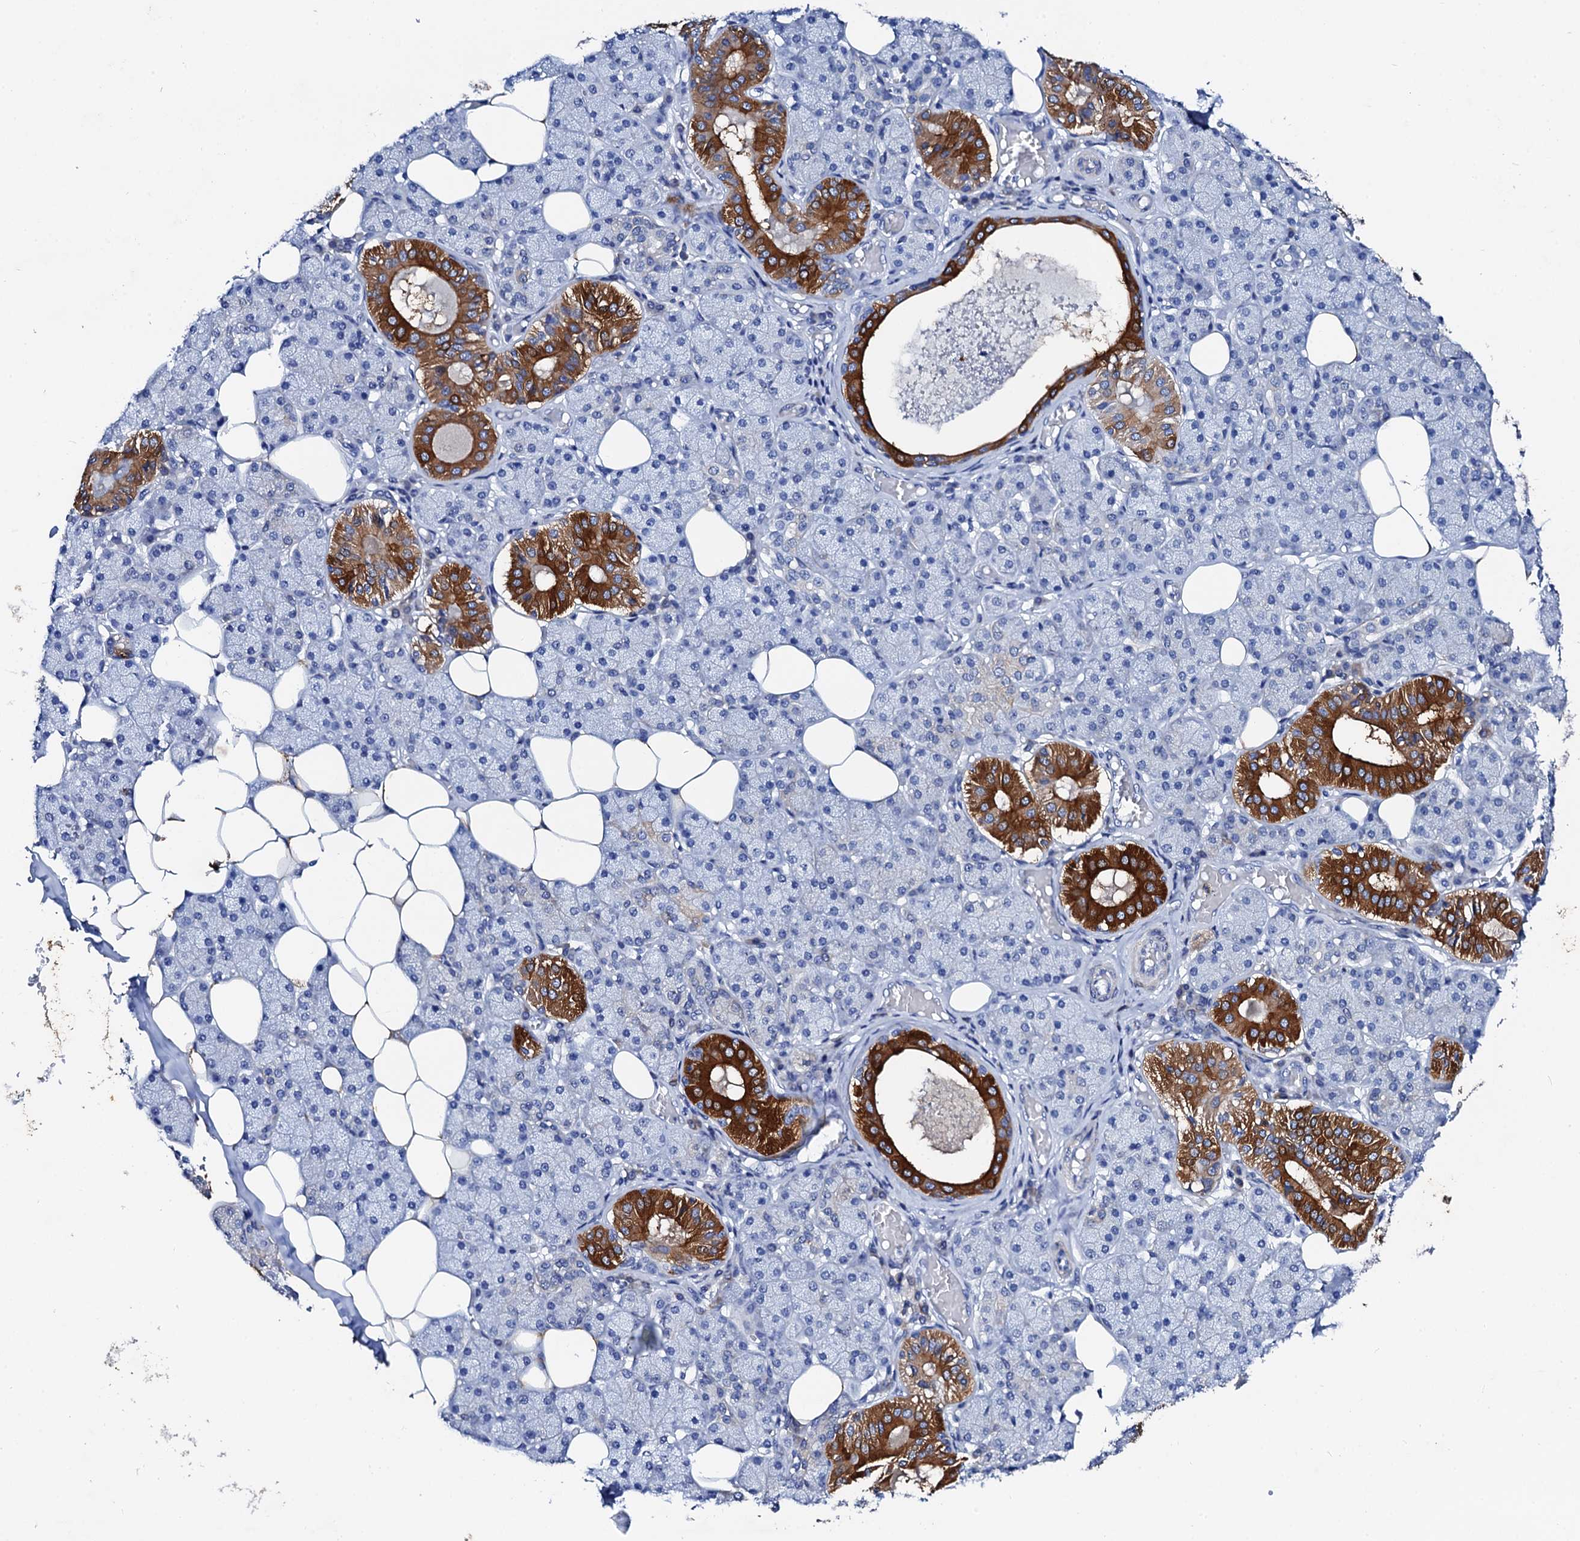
{"staining": {"intensity": "strong", "quantity": "<25%", "location": "cytoplasmic/membranous"}, "tissue": "salivary gland", "cell_type": "Glandular cells", "image_type": "normal", "snomed": [{"axis": "morphology", "description": "Normal tissue, NOS"}, {"axis": "topography", "description": "Salivary gland"}], "caption": "Immunohistochemical staining of unremarkable human salivary gland reveals <25% levels of strong cytoplasmic/membranous protein staining in about <25% of glandular cells.", "gene": "GLB1L3", "patient": {"sex": "female", "age": 33}}